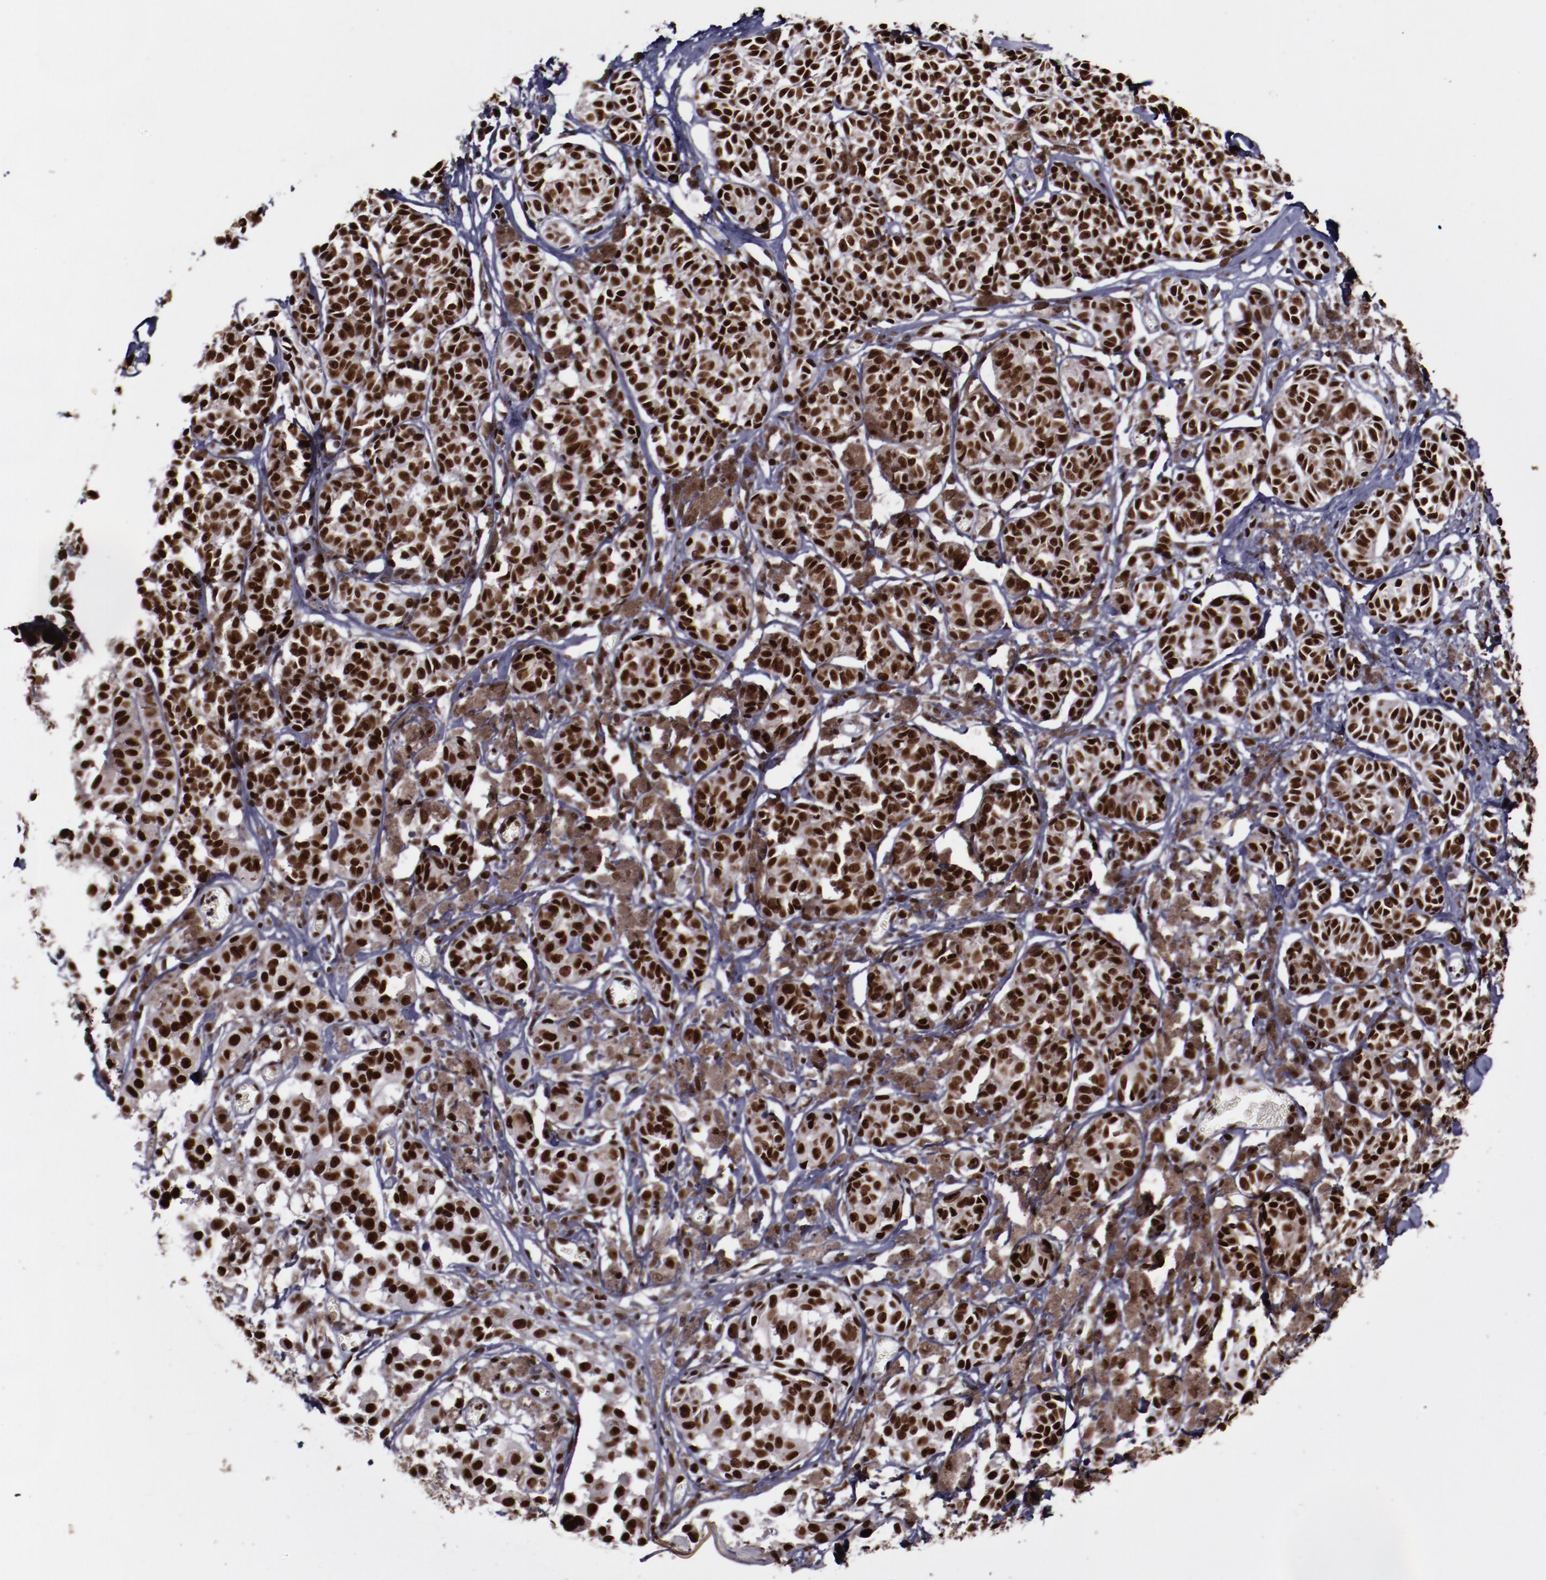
{"staining": {"intensity": "strong", "quantity": ">75%", "location": "nuclear"}, "tissue": "melanoma", "cell_type": "Tumor cells", "image_type": "cancer", "snomed": [{"axis": "morphology", "description": "Malignant melanoma, NOS"}, {"axis": "topography", "description": "Skin"}], "caption": "Protein staining of malignant melanoma tissue exhibits strong nuclear staining in approximately >75% of tumor cells.", "gene": "APEX1", "patient": {"sex": "male", "age": 76}}